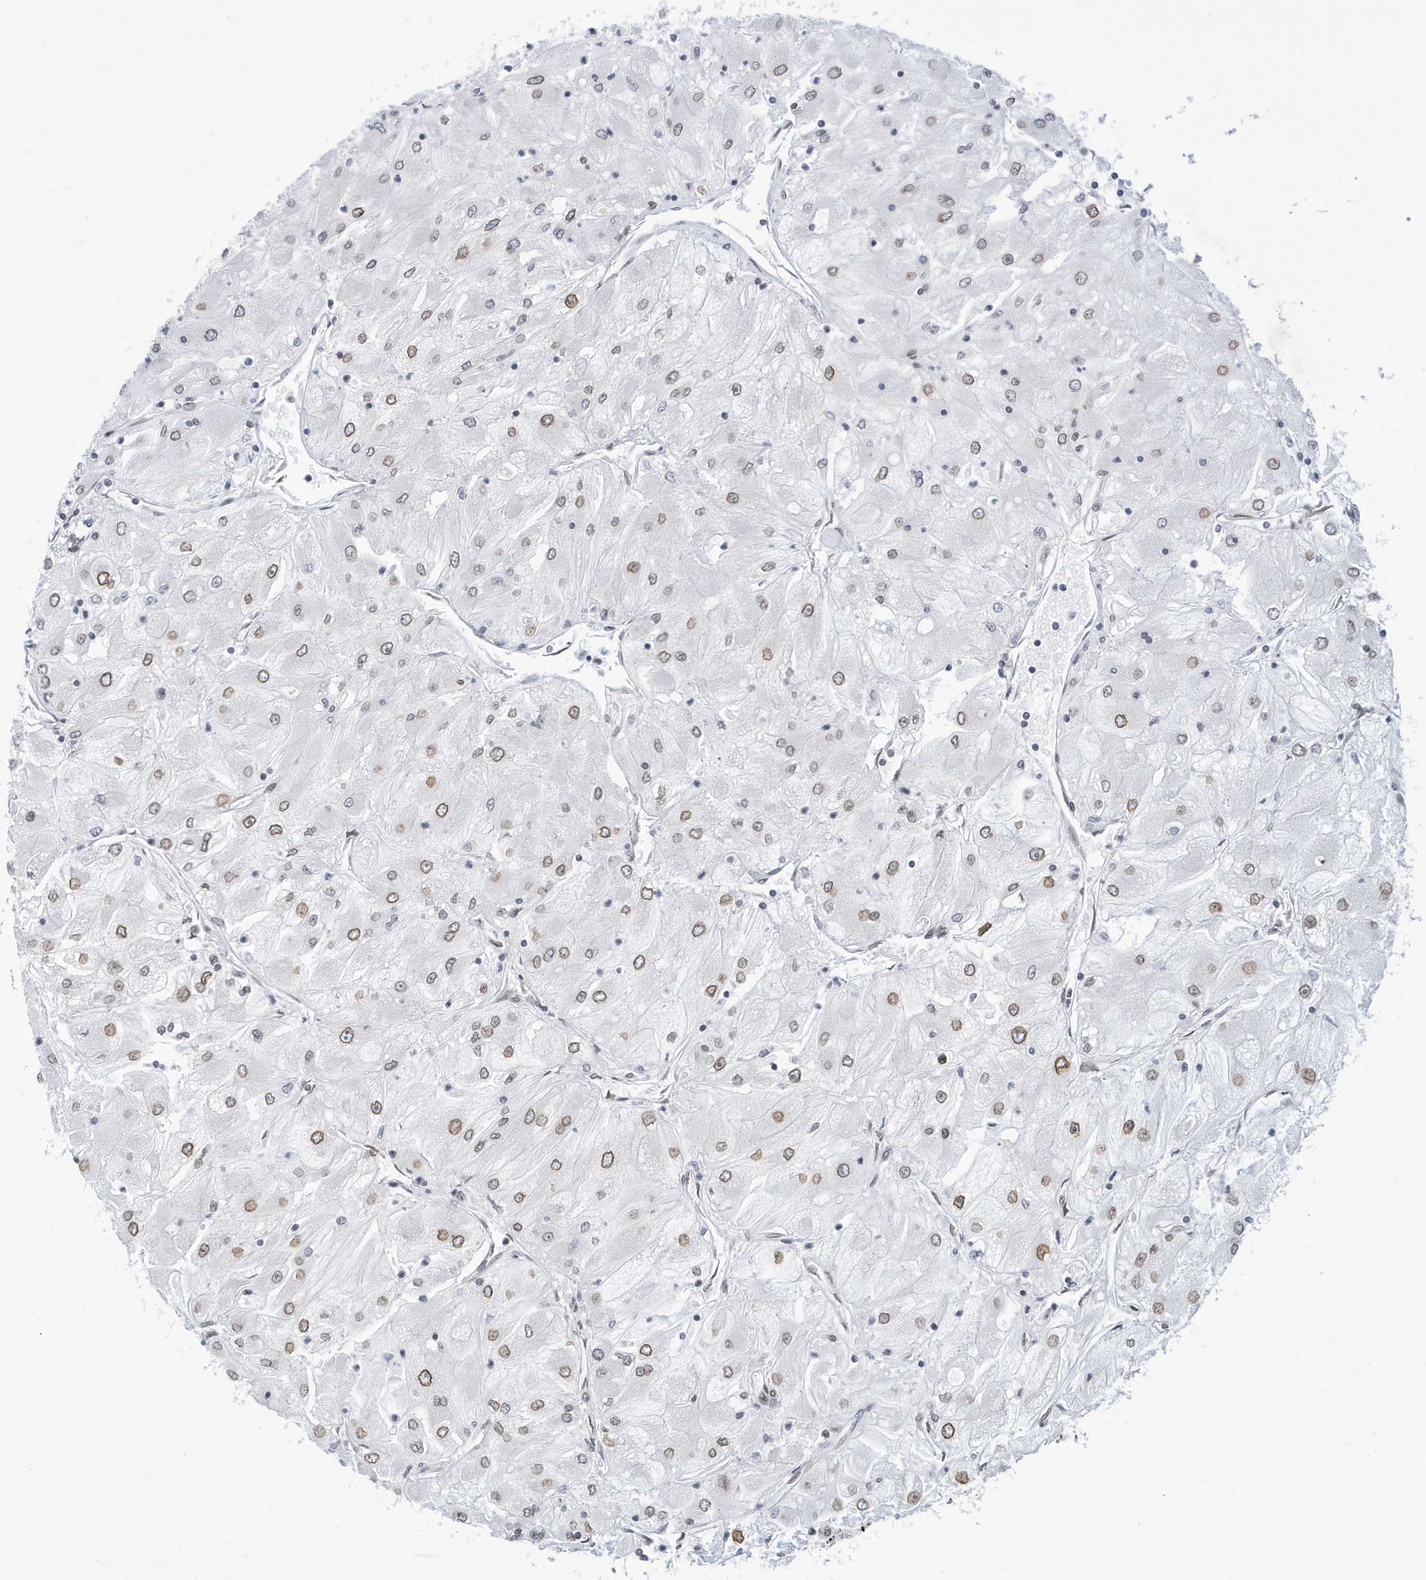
{"staining": {"intensity": "moderate", "quantity": "25%-75%", "location": "cytoplasmic/membranous,nuclear"}, "tissue": "renal cancer", "cell_type": "Tumor cells", "image_type": "cancer", "snomed": [{"axis": "morphology", "description": "Adenocarcinoma, NOS"}, {"axis": "topography", "description": "Kidney"}], "caption": "Approximately 25%-75% of tumor cells in human renal adenocarcinoma display moderate cytoplasmic/membranous and nuclear protein positivity as visualized by brown immunohistochemical staining.", "gene": "PCYT1A", "patient": {"sex": "male", "age": 80}}